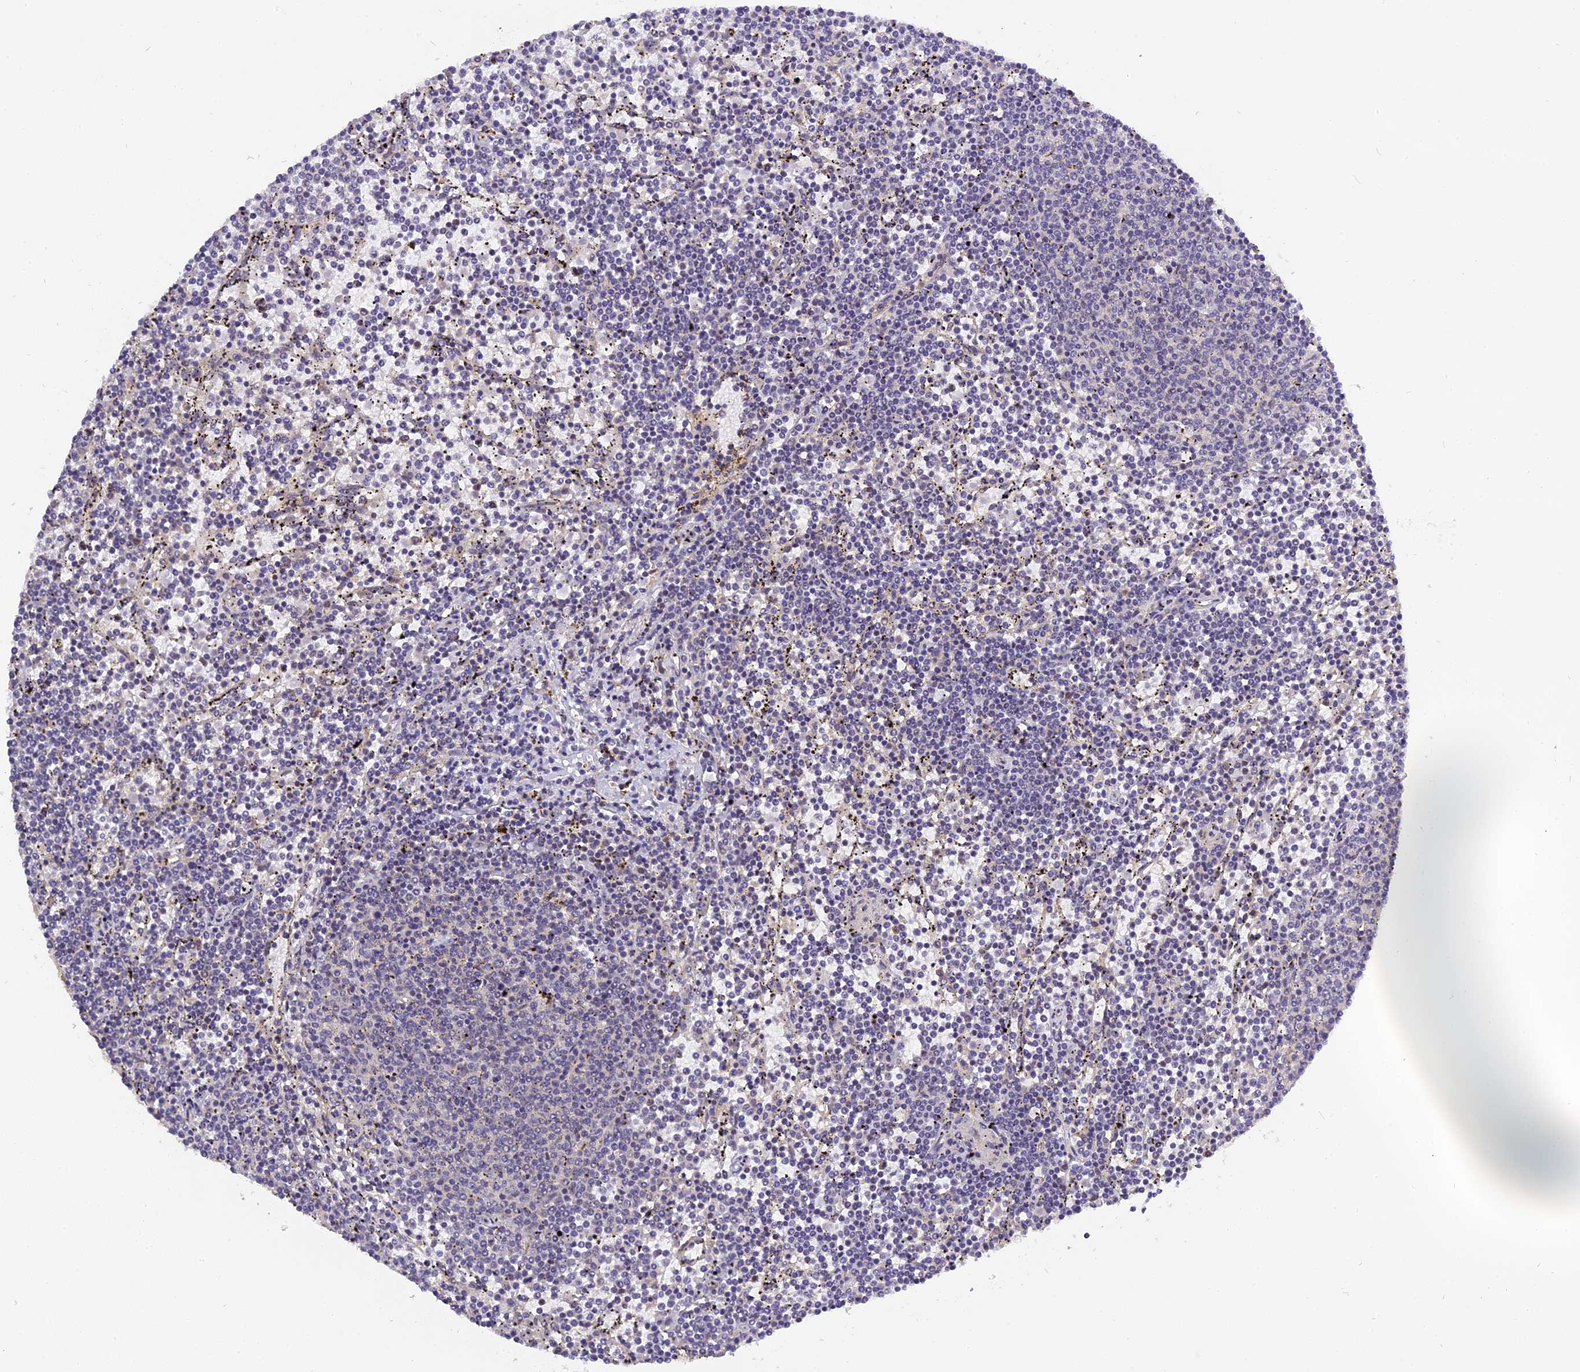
{"staining": {"intensity": "negative", "quantity": "none", "location": "none"}, "tissue": "lymphoma", "cell_type": "Tumor cells", "image_type": "cancer", "snomed": [{"axis": "morphology", "description": "Malignant lymphoma, non-Hodgkin's type, Low grade"}, {"axis": "topography", "description": "Spleen"}], "caption": "A micrograph of human lymphoma is negative for staining in tumor cells. (DAB (3,3'-diaminobenzidine) immunohistochemistry, high magnification).", "gene": "FNIP2", "patient": {"sex": "female", "age": 50}}